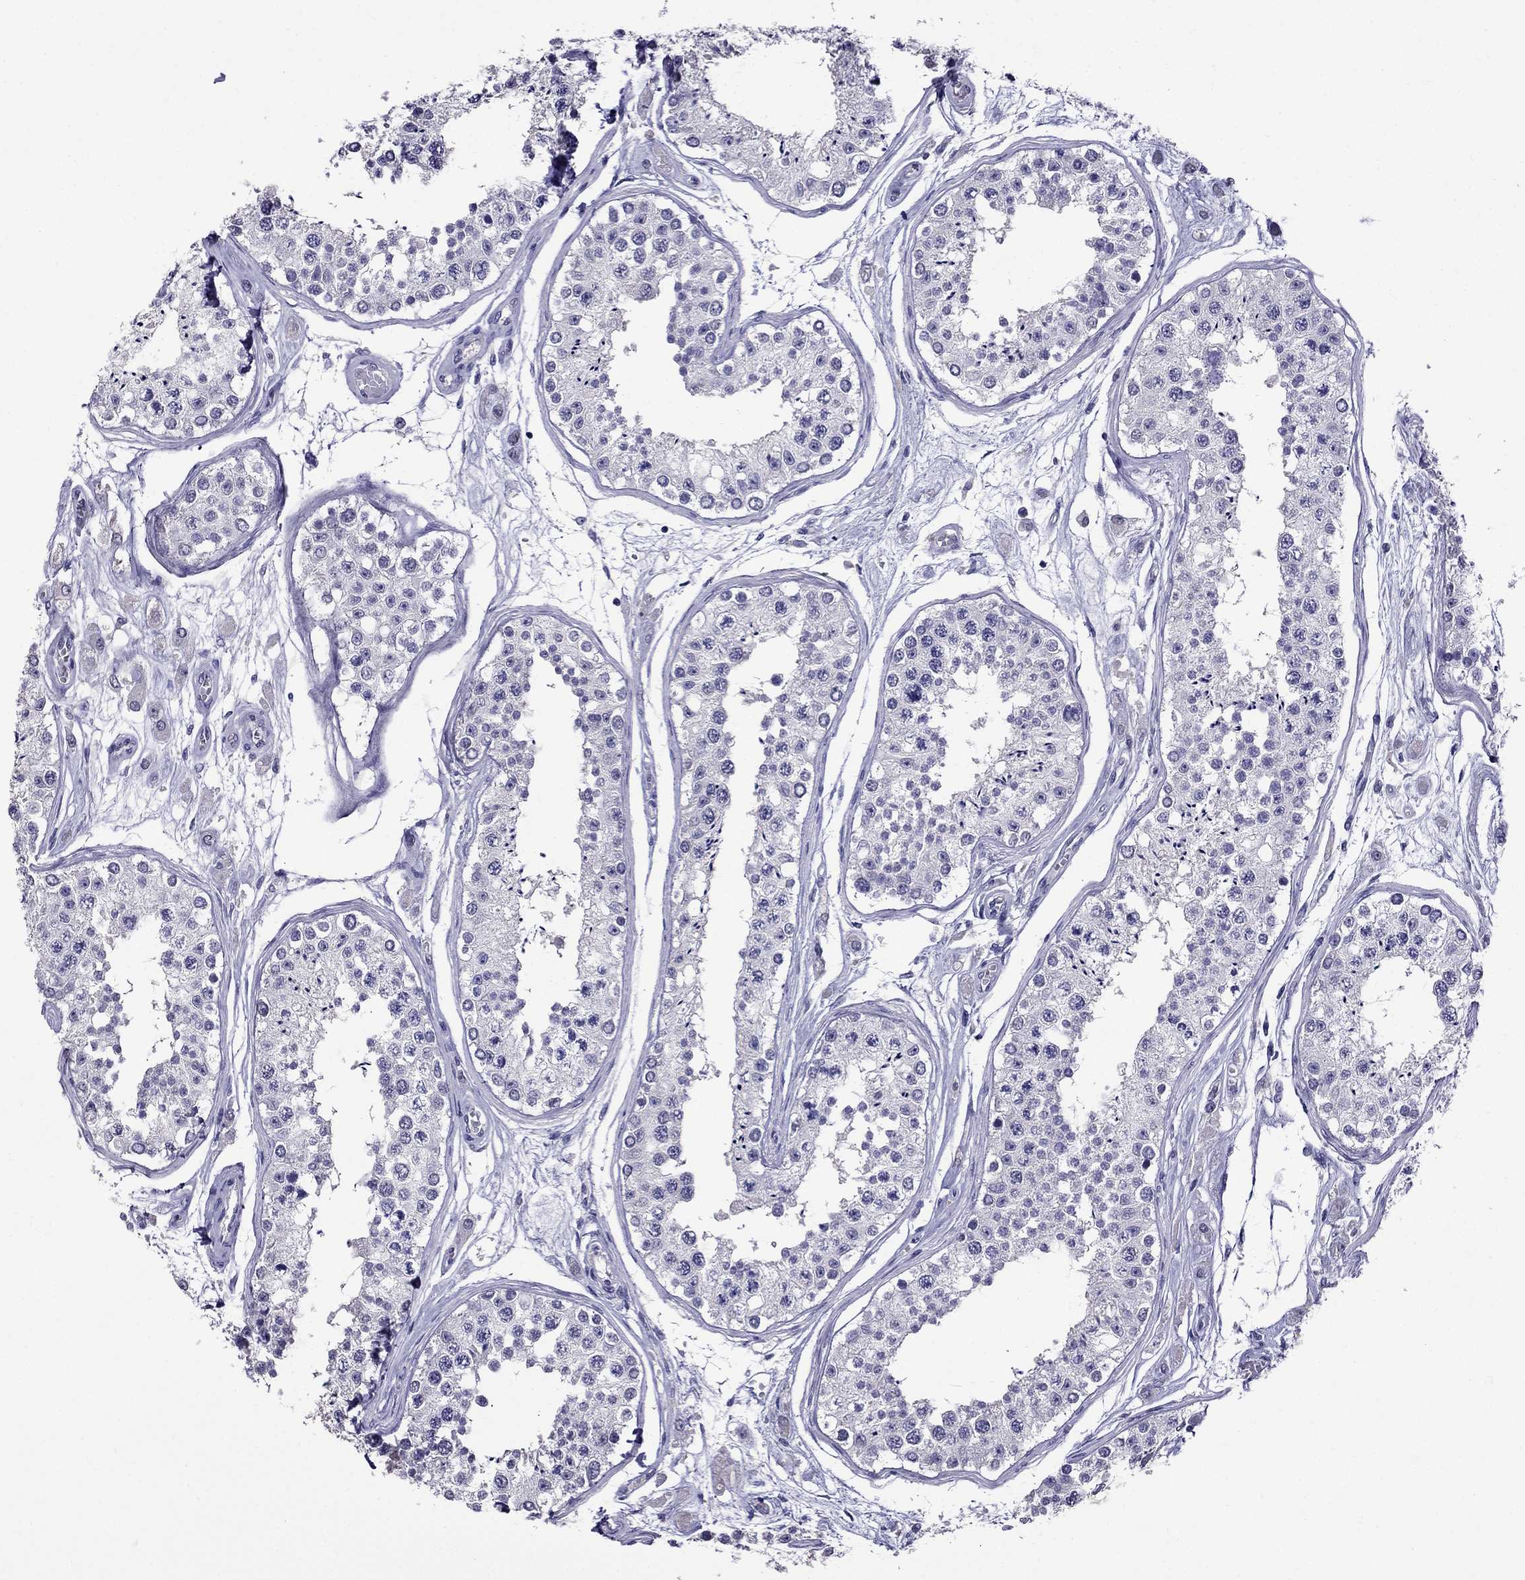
{"staining": {"intensity": "weak", "quantity": "<25%", "location": "cytoplasmic/membranous"}, "tissue": "testis", "cell_type": "Cells in seminiferous ducts", "image_type": "normal", "snomed": [{"axis": "morphology", "description": "Normal tissue, NOS"}, {"axis": "topography", "description": "Testis"}], "caption": "Immunohistochemical staining of unremarkable human testis reveals no significant expression in cells in seminiferous ducts. (DAB immunohistochemistry (IHC), high magnification).", "gene": "OLFM4", "patient": {"sex": "male", "age": 25}}